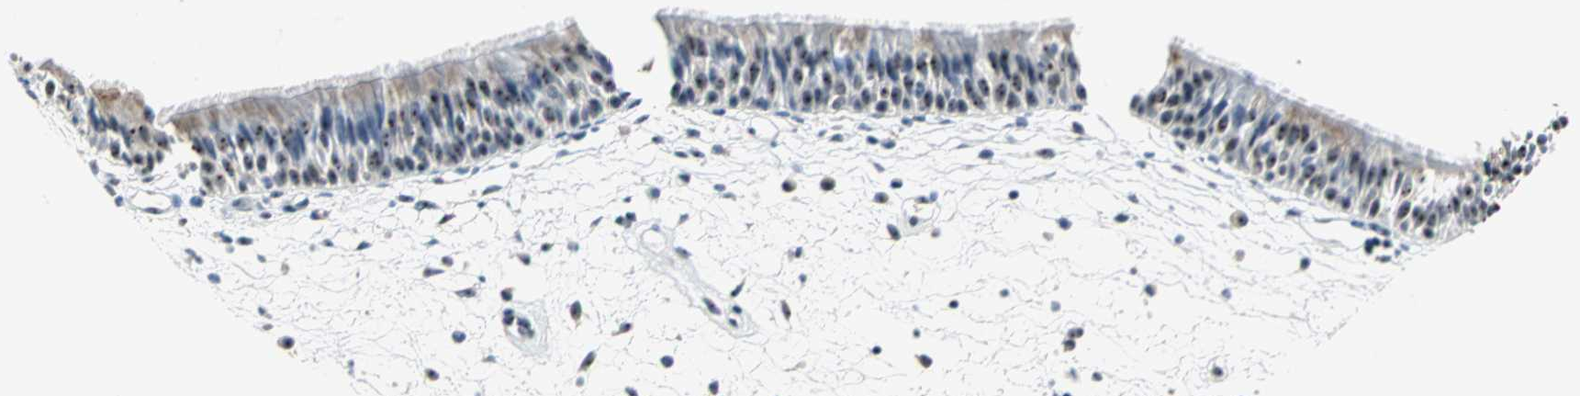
{"staining": {"intensity": "moderate", "quantity": "25%-75%", "location": "nuclear"}, "tissue": "nasopharynx", "cell_type": "Respiratory epithelial cells", "image_type": "normal", "snomed": [{"axis": "morphology", "description": "Normal tissue, NOS"}, {"axis": "topography", "description": "Nasopharynx"}], "caption": "Immunohistochemistry (DAB (3,3'-diaminobenzidine)) staining of normal nasopharynx shows moderate nuclear protein positivity in approximately 25%-75% of respiratory epithelial cells.", "gene": "MYBBP1A", "patient": {"sex": "female", "age": 54}}